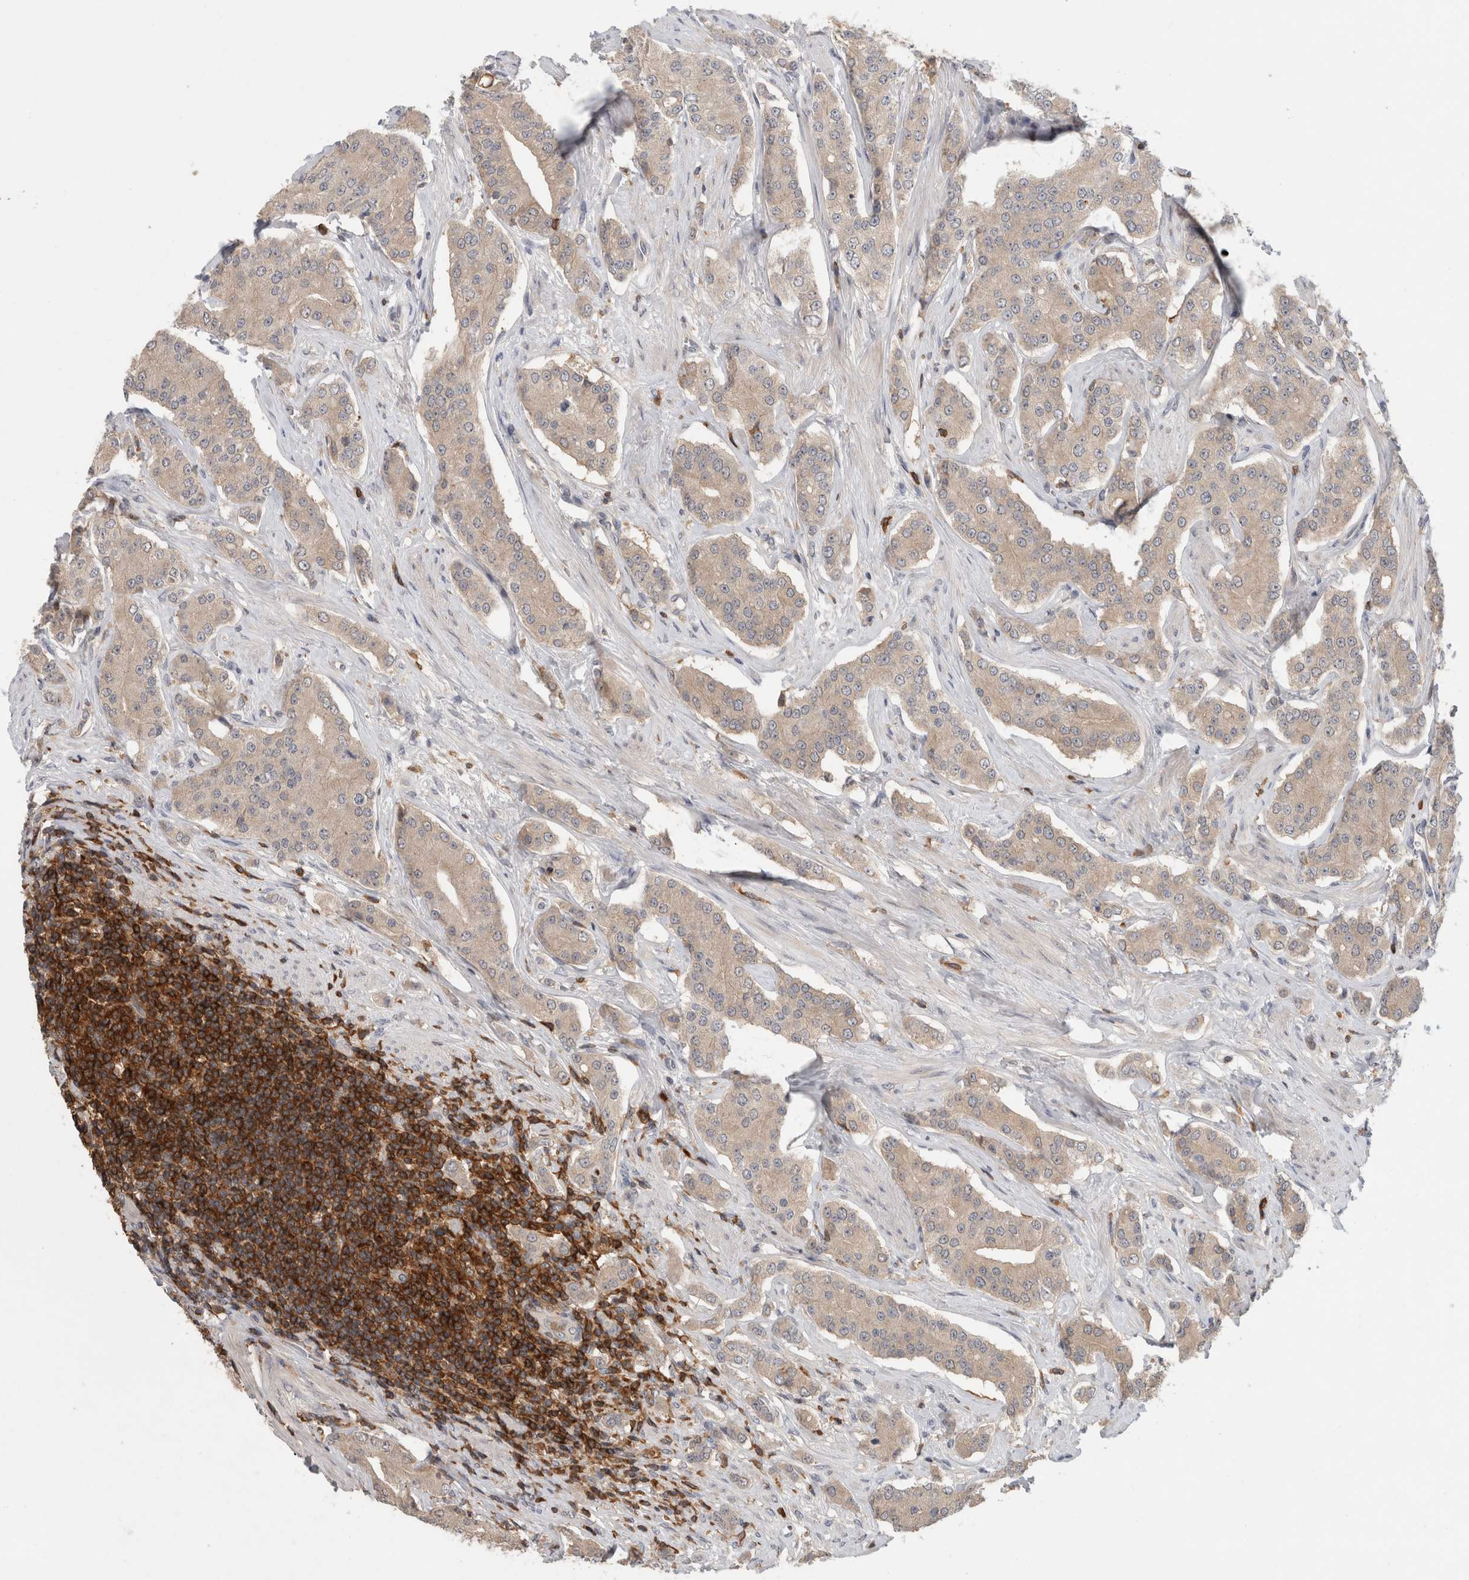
{"staining": {"intensity": "weak", "quantity": "<25%", "location": "cytoplasmic/membranous"}, "tissue": "prostate cancer", "cell_type": "Tumor cells", "image_type": "cancer", "snomed": [{"axis": "morphology", "description": "Adenocarcinoma, High grade"}, {"axis": "topography", "description": "Prostate"}], "caption": "Tumor cells are negative for brown protein staining in prostate high-grade adenocarcinoma.", "gene": "GFRA2", "patient": {"sex": "male", "age": 71}}